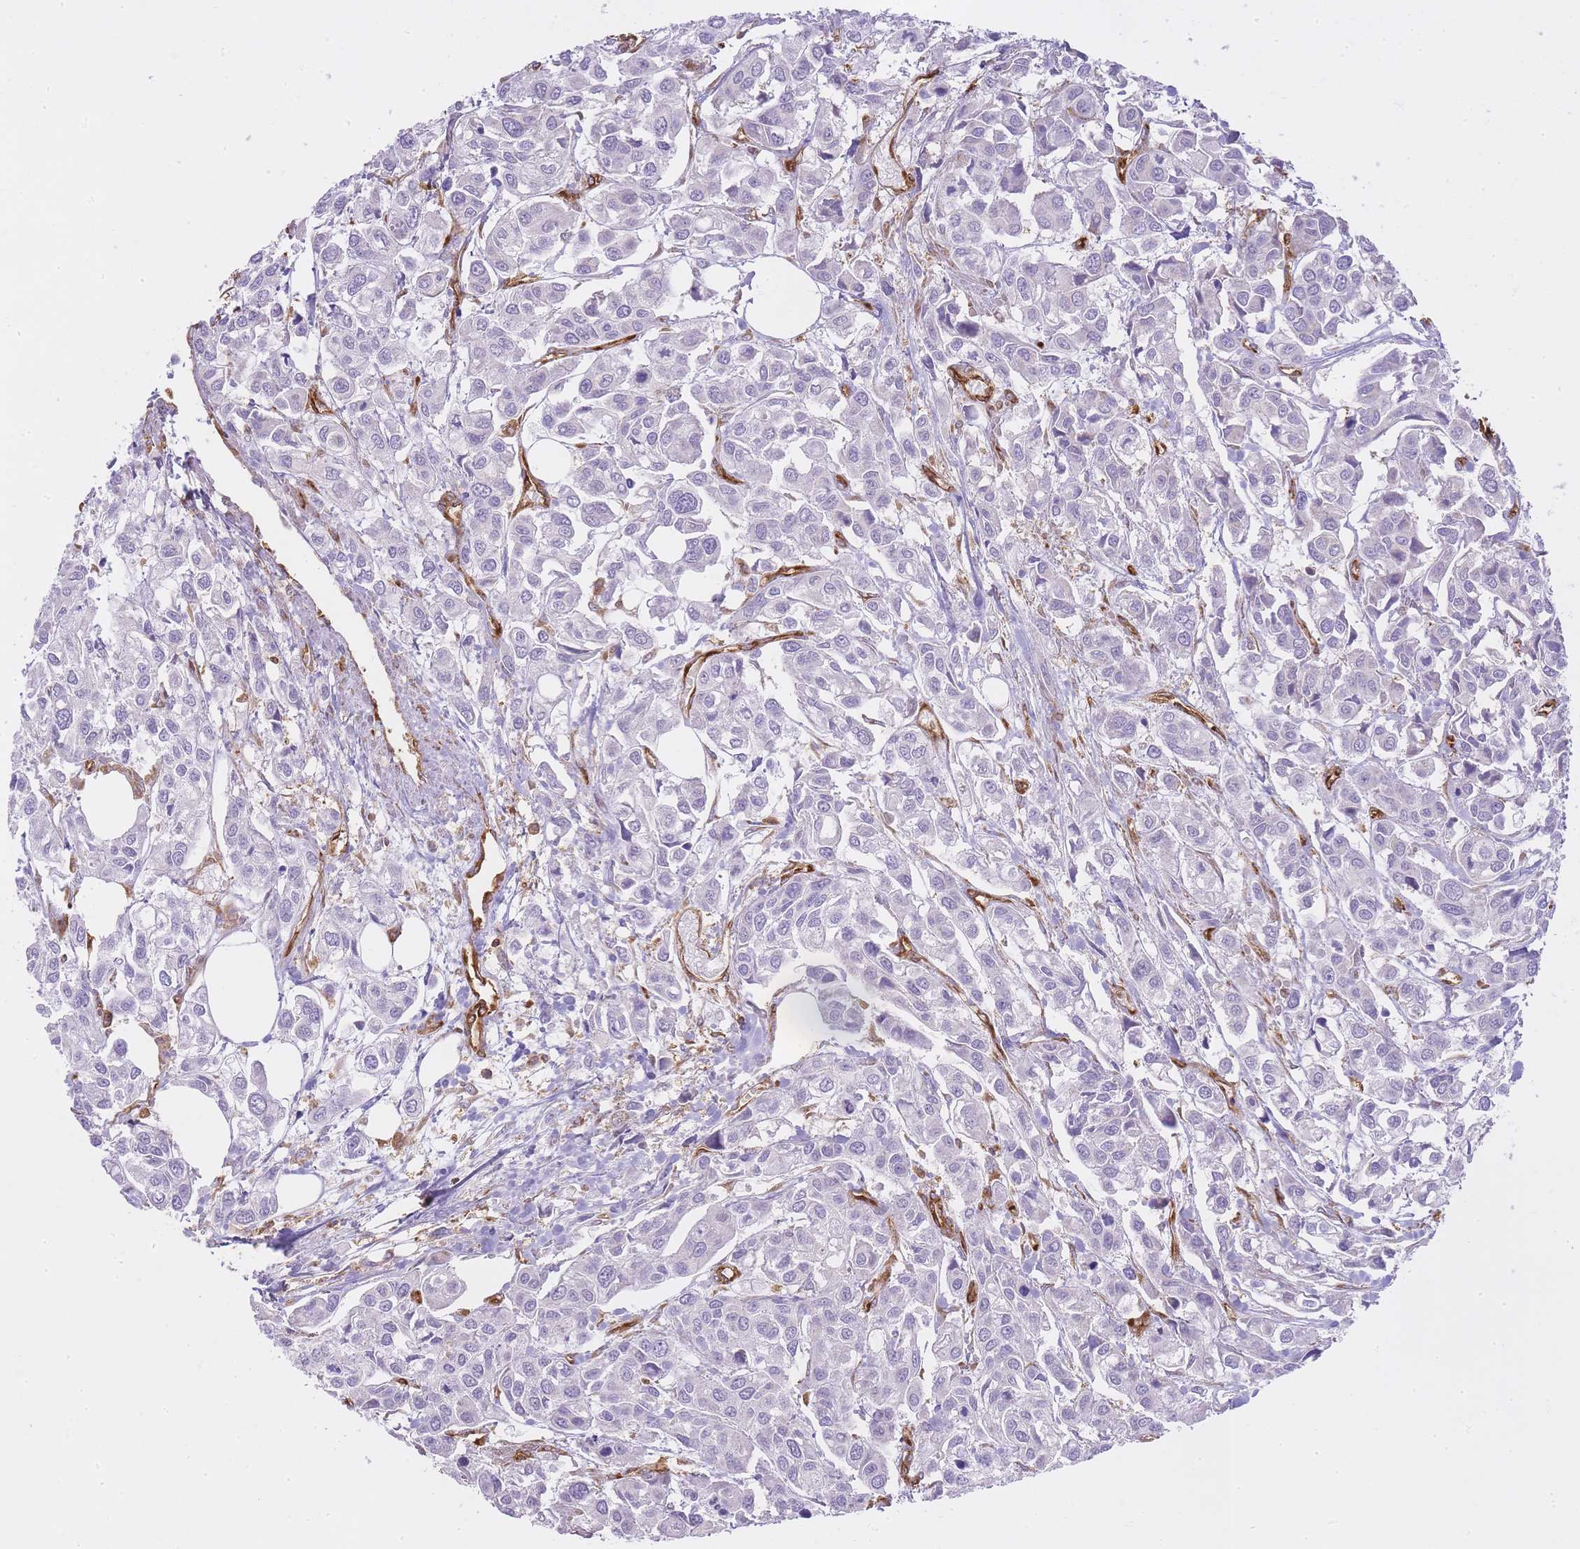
{"staining": {"intensity": "negative", "quantity": "none", "location": "none"}, "tissue": "urothelial cancer", "cell_type": "Tumor cells", "image_type": "cancer", "snomed": [{"axis": "morphology", "description": "Urothelial carcinoma, High grade"}, {"axis": "topography", "description": "Urinary bladder"}], "caption": "This is an immunohistochemistry (IHC) histopathology image of human urothelial carcinoma (high-grade). There is no expression in tumor cells.", "gene": "MSN", "patient": {"sex": "male", "age": 67}}